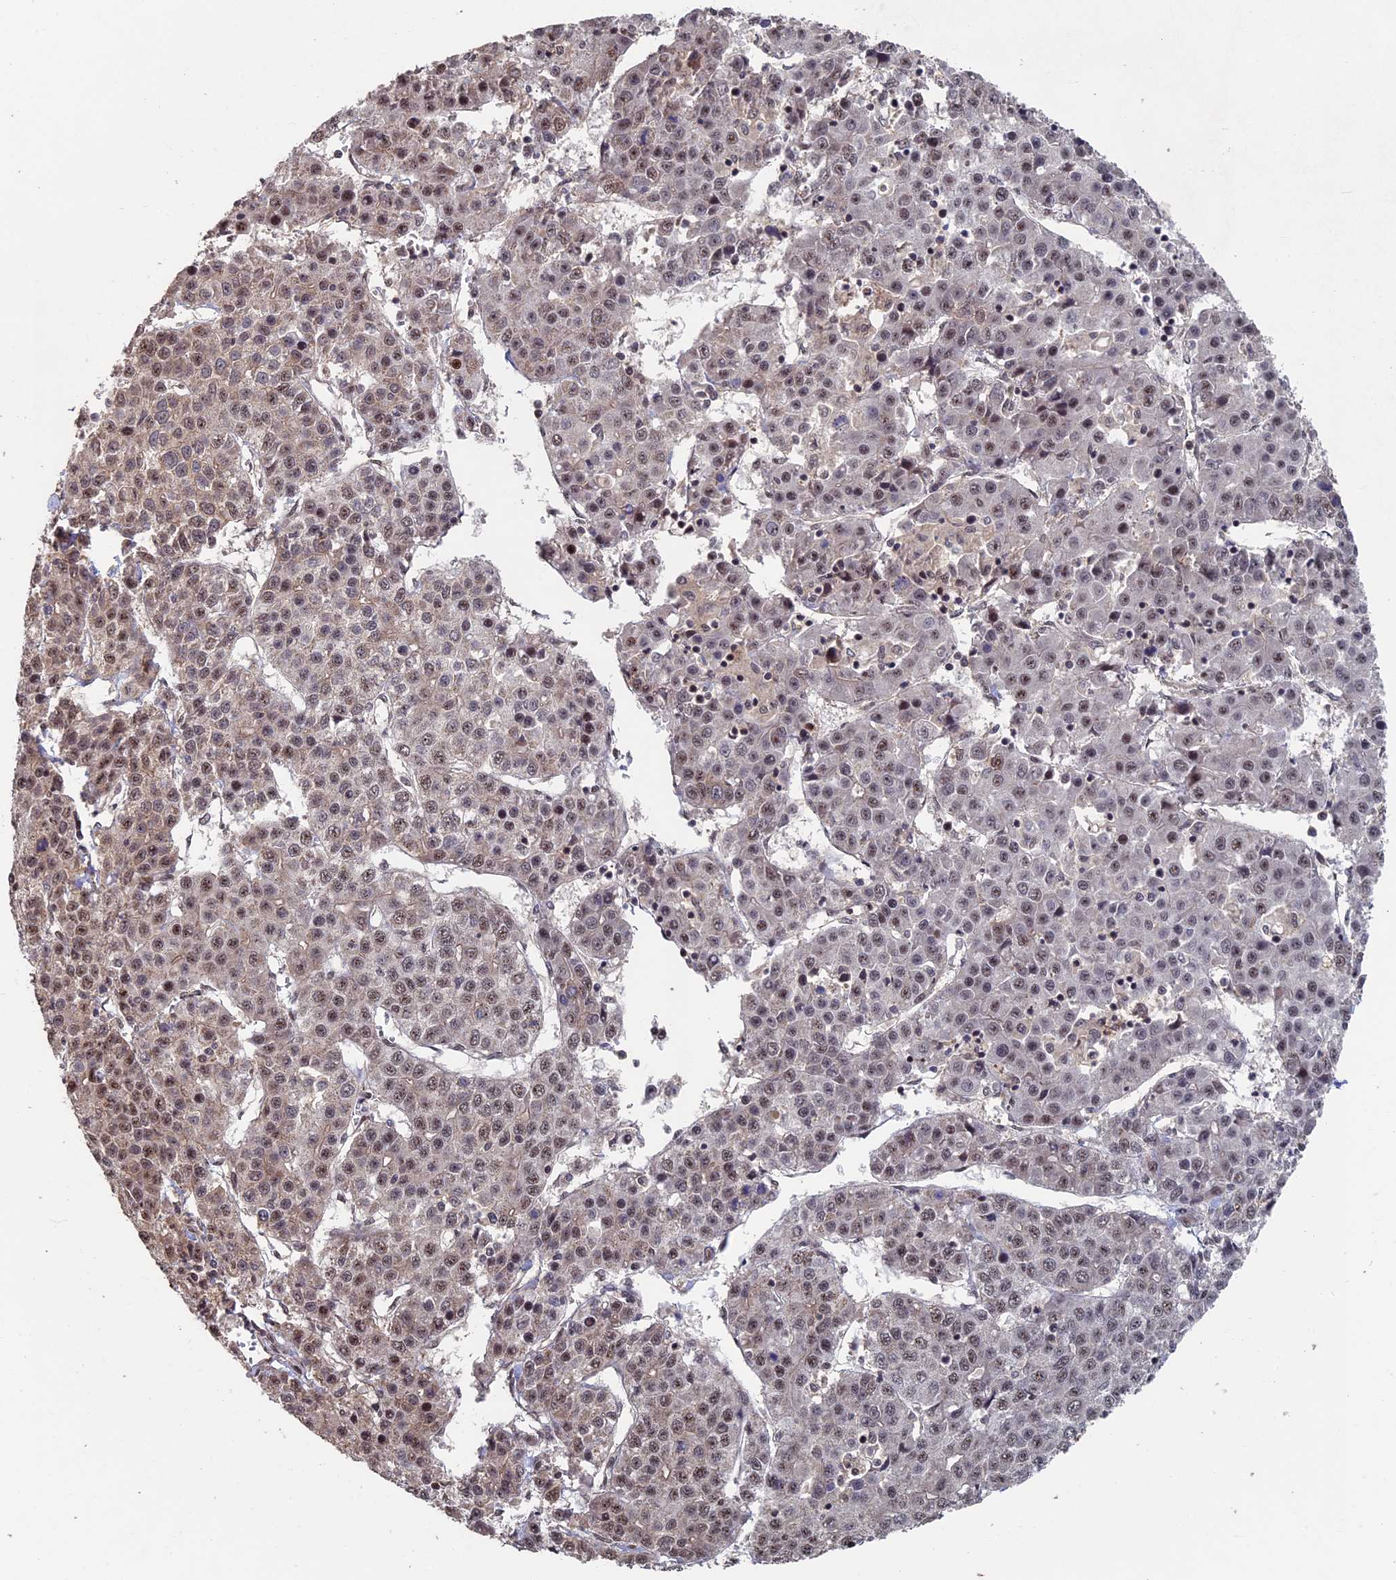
{"staining": {"intensity": "moderate", "quantity": ">75%", "location": "nuclear"}, "tissue": "liver cancer", "cell_type": "Tumor cells", "image_type": "cancer", "snomed": [{"axis": "morphology", "description": "Carcinoma, Hepatocellular, NOS"}, {"axis": "topography", "description": "Liver"}], "caption": "Protein staining exhibits moderate nuclear staining in about >75% of tumor cells in liver hepatocellular carcinoma.", "gene": "KIAA1328", "patient": {"sex": "female", "age": 53}}